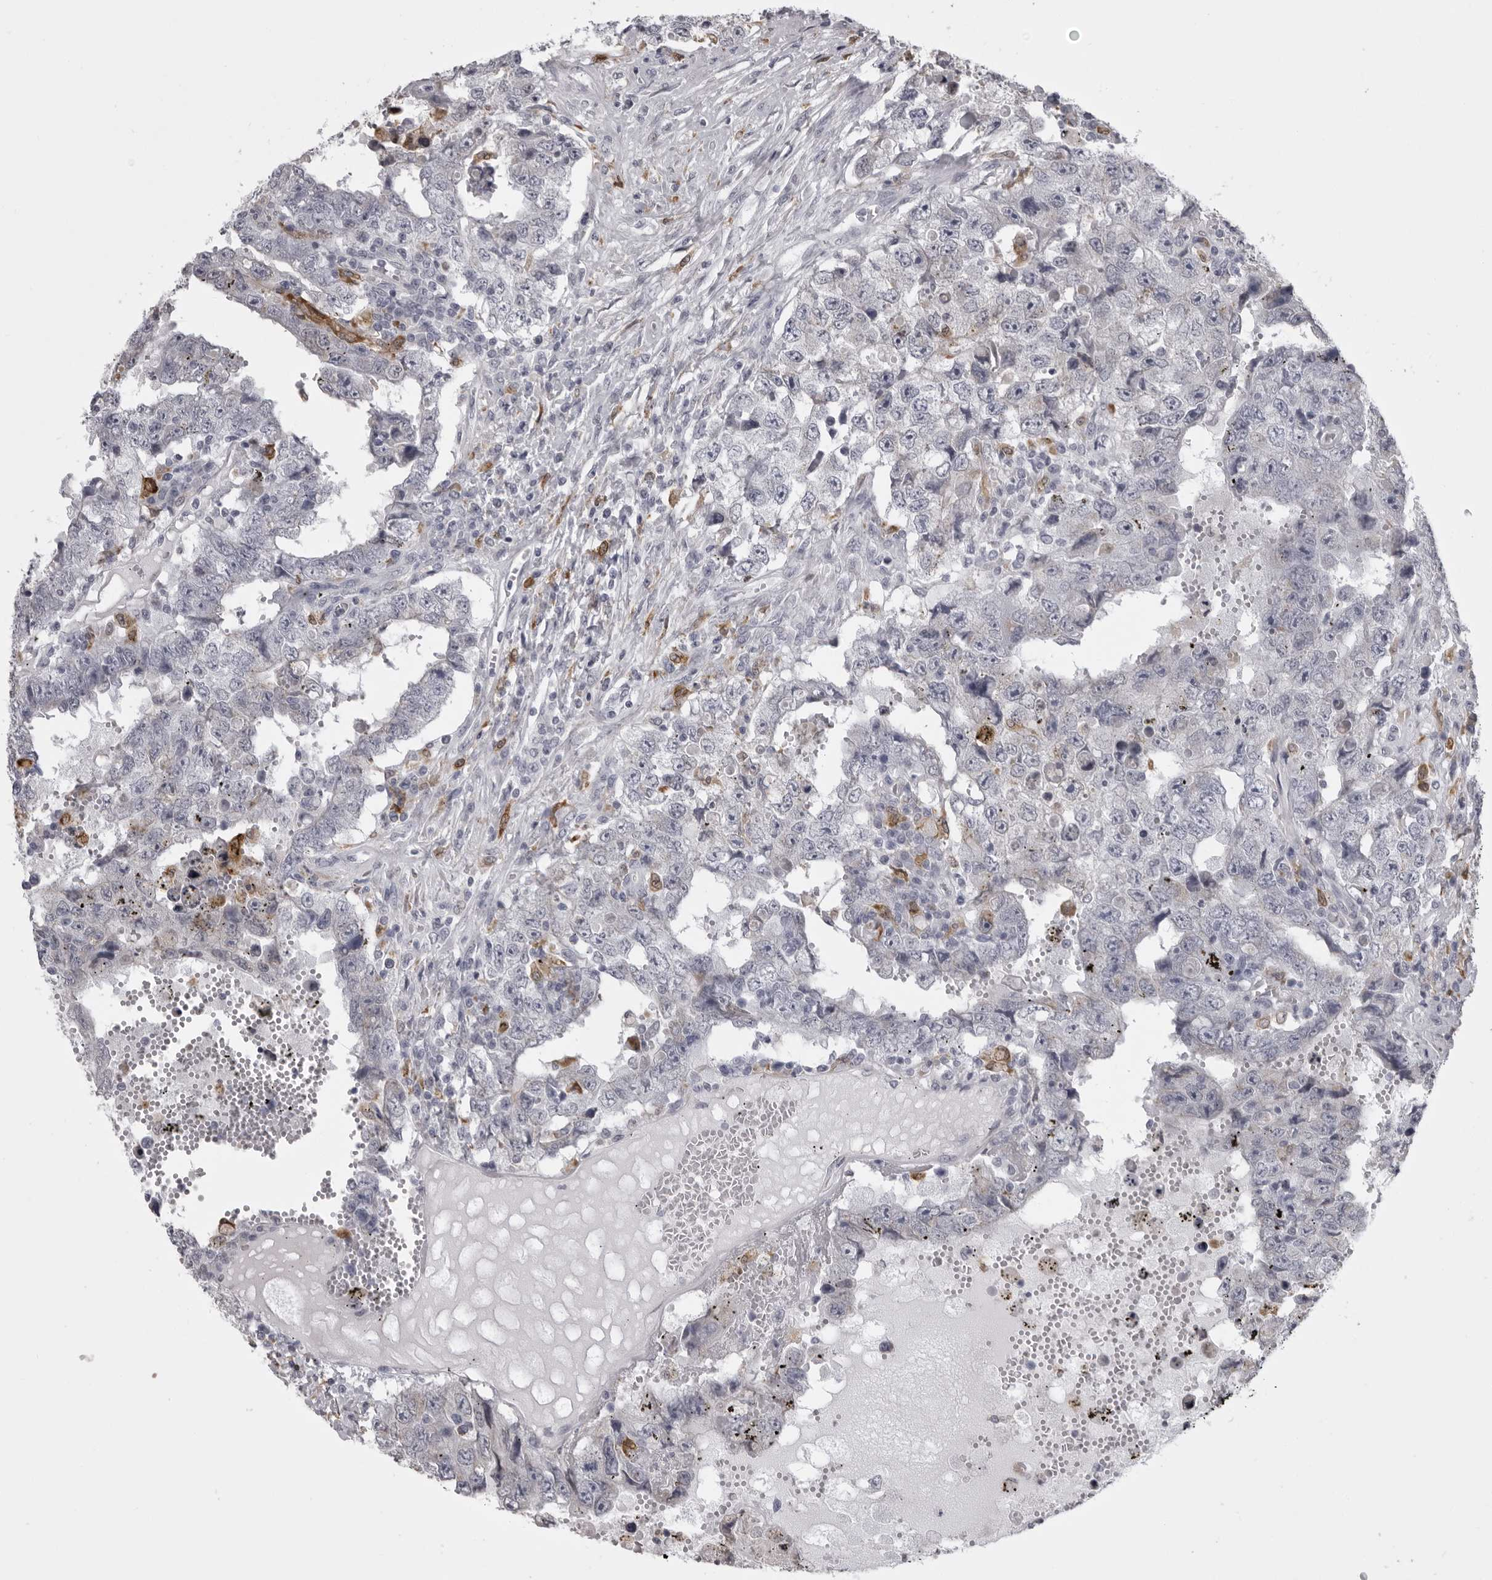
{"staining": {"intensity": "negative", "quantity": "none", "location": "none"}, "tissue": "testis cancer", "cell_type": "Tumor cells", "image_type": "cancer", "snomed": [{"axis": "morphology", "description": "Carcinoma, Embryonal, NOS"}, {"axis": "topography", "description": "Testis"}], "caption": "Immunohistochemistry (IHC) micrograph of human testis cancer stained for a protein (brown), which reveals no positivity in tumor cells.", "gene": "NCEH1", "patient": {"sex": "male", "age": 26}}